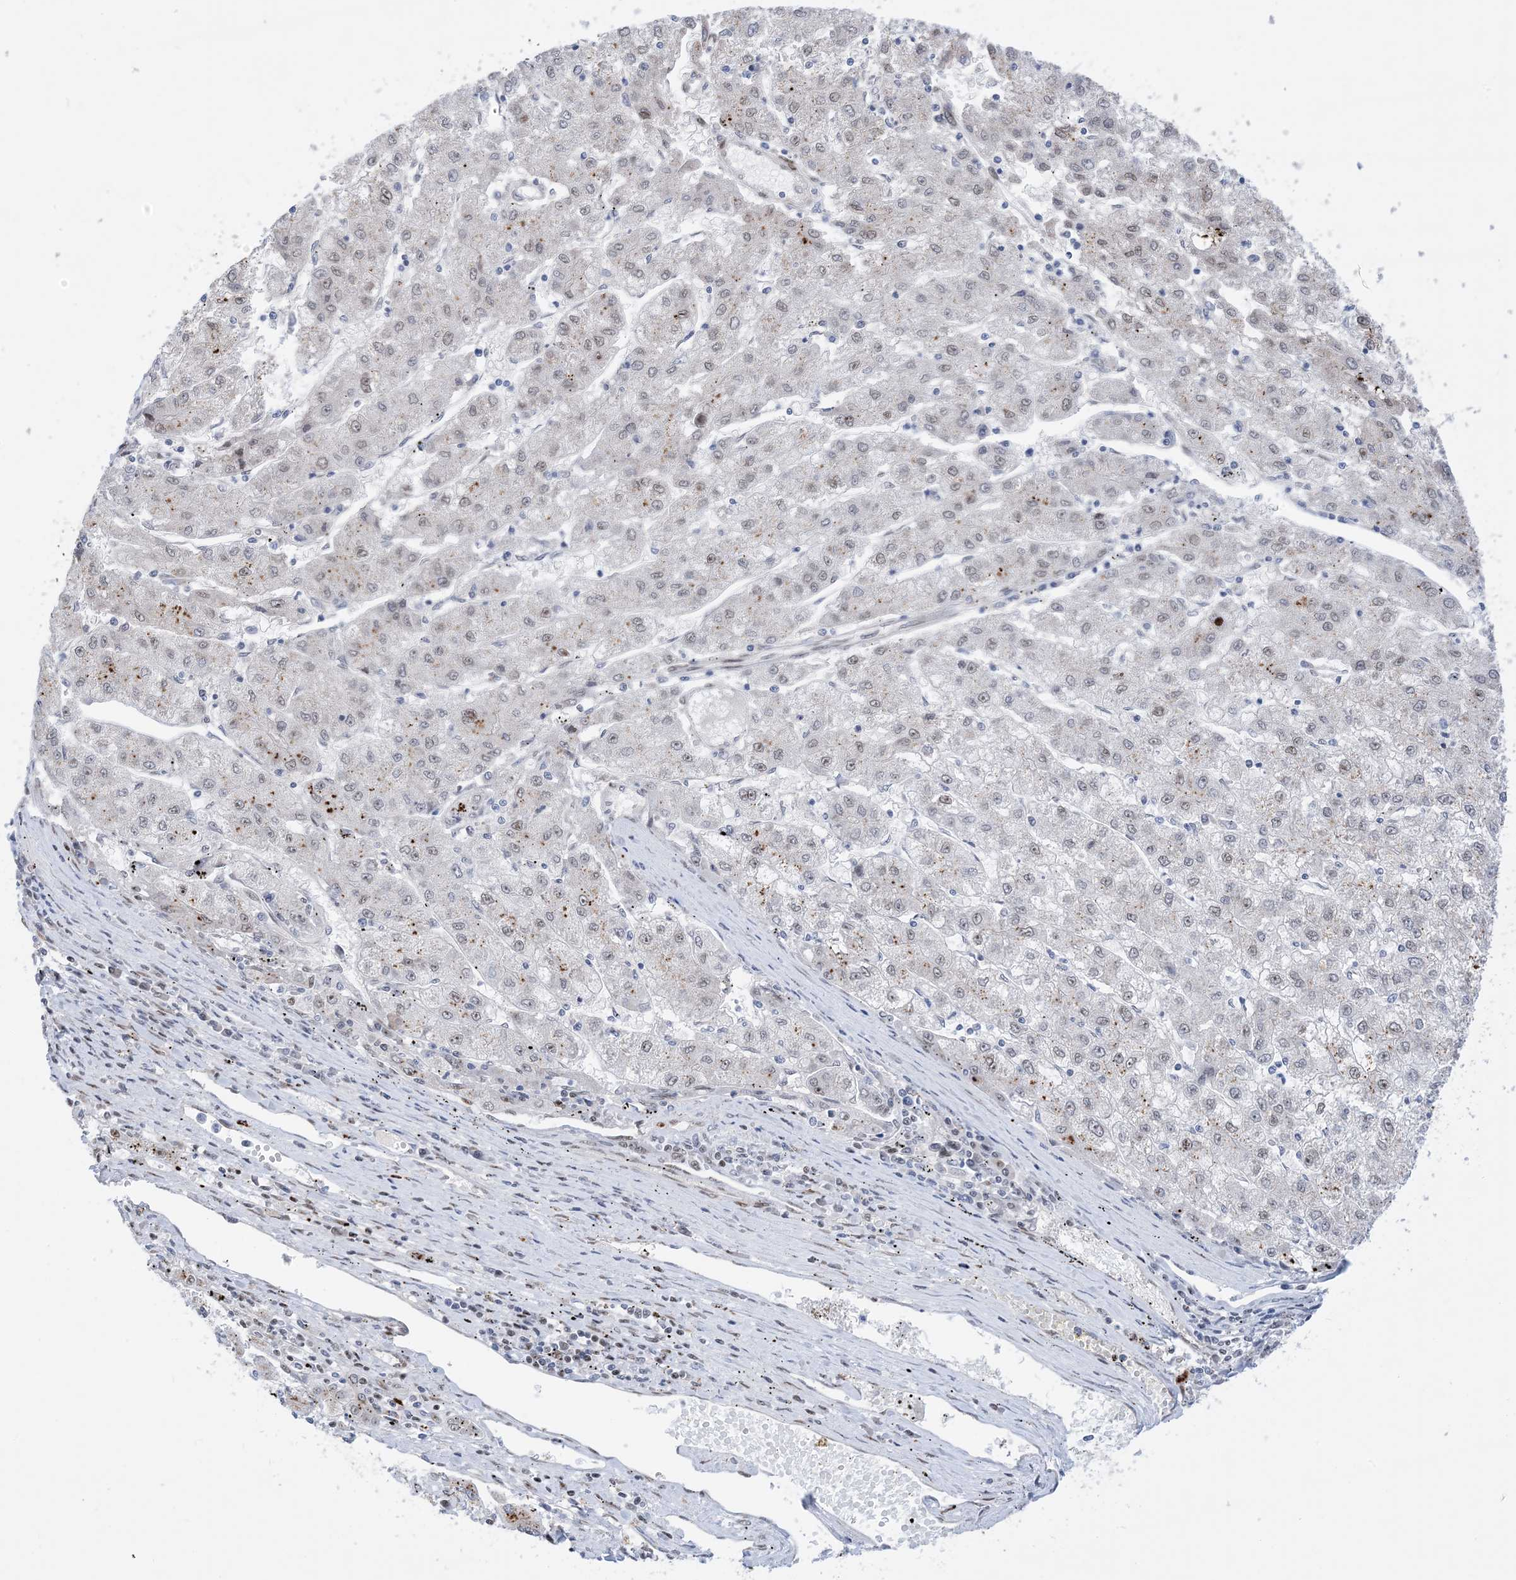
{"staining": {"intensity": "moderate", "quantity": "25%-75%", "location": "nuclear"}, "tissue": "liver cancer", "cell_type": "Tumor cells", "image_type": "cancer", "snomed": [{"axis": "morphology", "description": "Carcinoma, Hepatocellular, NOS"}, {"axis": "topography", "description": "Liver"}], "caption": "Protein analysis of liver cancer tissue reveals moderate nuclear expression in approximately 25%-75% of tumor cells.", "gene": "TSPYL1", "patient": {"sex": "male", "age": 72}}